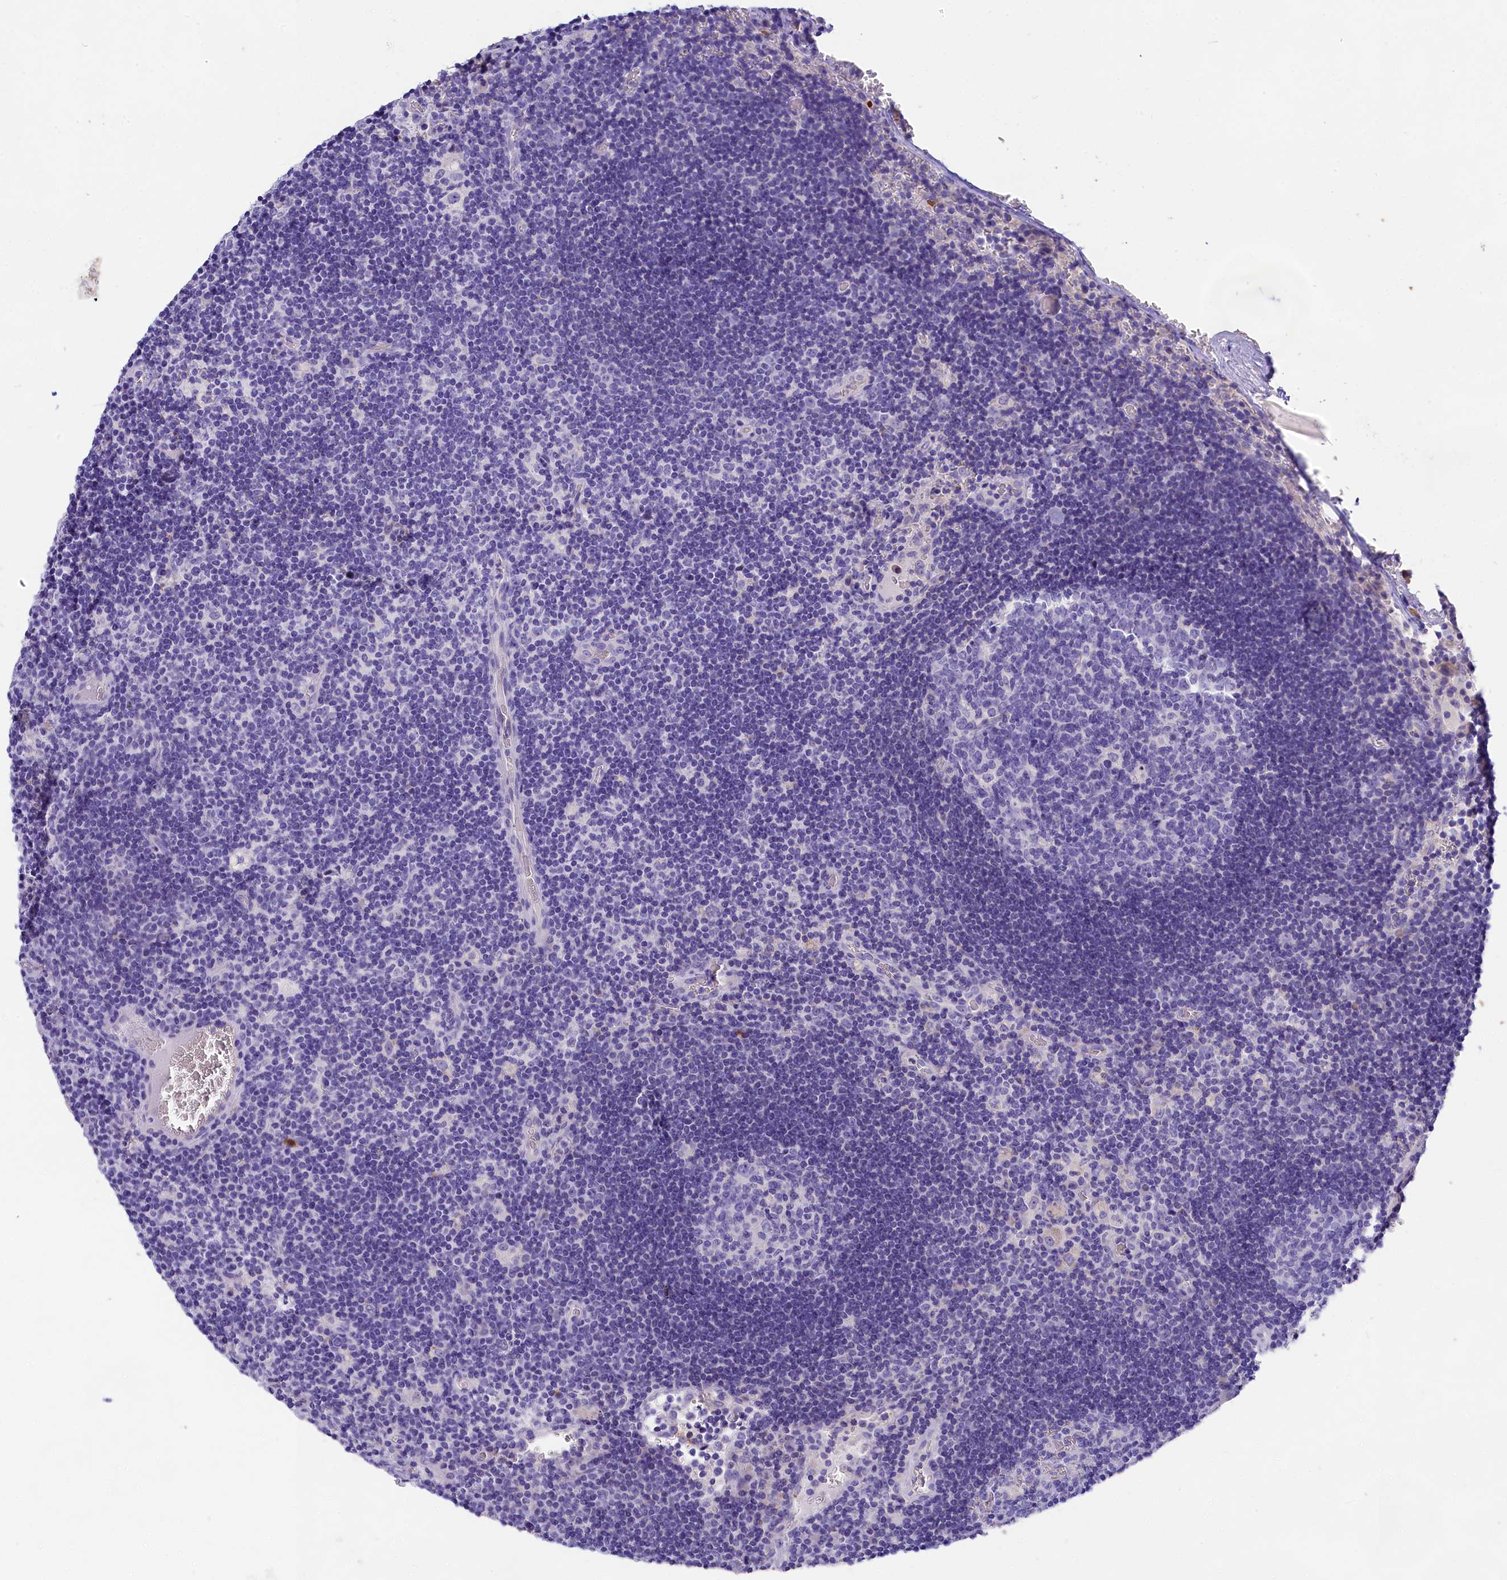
{"staining": {"intensity": "negative", "quantity": "none", "location": "none"}, "tissue": "lymph node", "cell_type": "Germinal center cells", "image_type": "normal", "snomed": [{"axis": "morphology", "description": "Normal tissue, NOS"}, {"axis": "topography", "description": "Lymph node"}], "caption": "Immunohistochemistry photomicrograph of normal human lymph node stained for a protein (brown), which shows no positivity in germinal center cells.", "gene": "SULT2A1", "patient": {"sex": "female", "age": 73}}